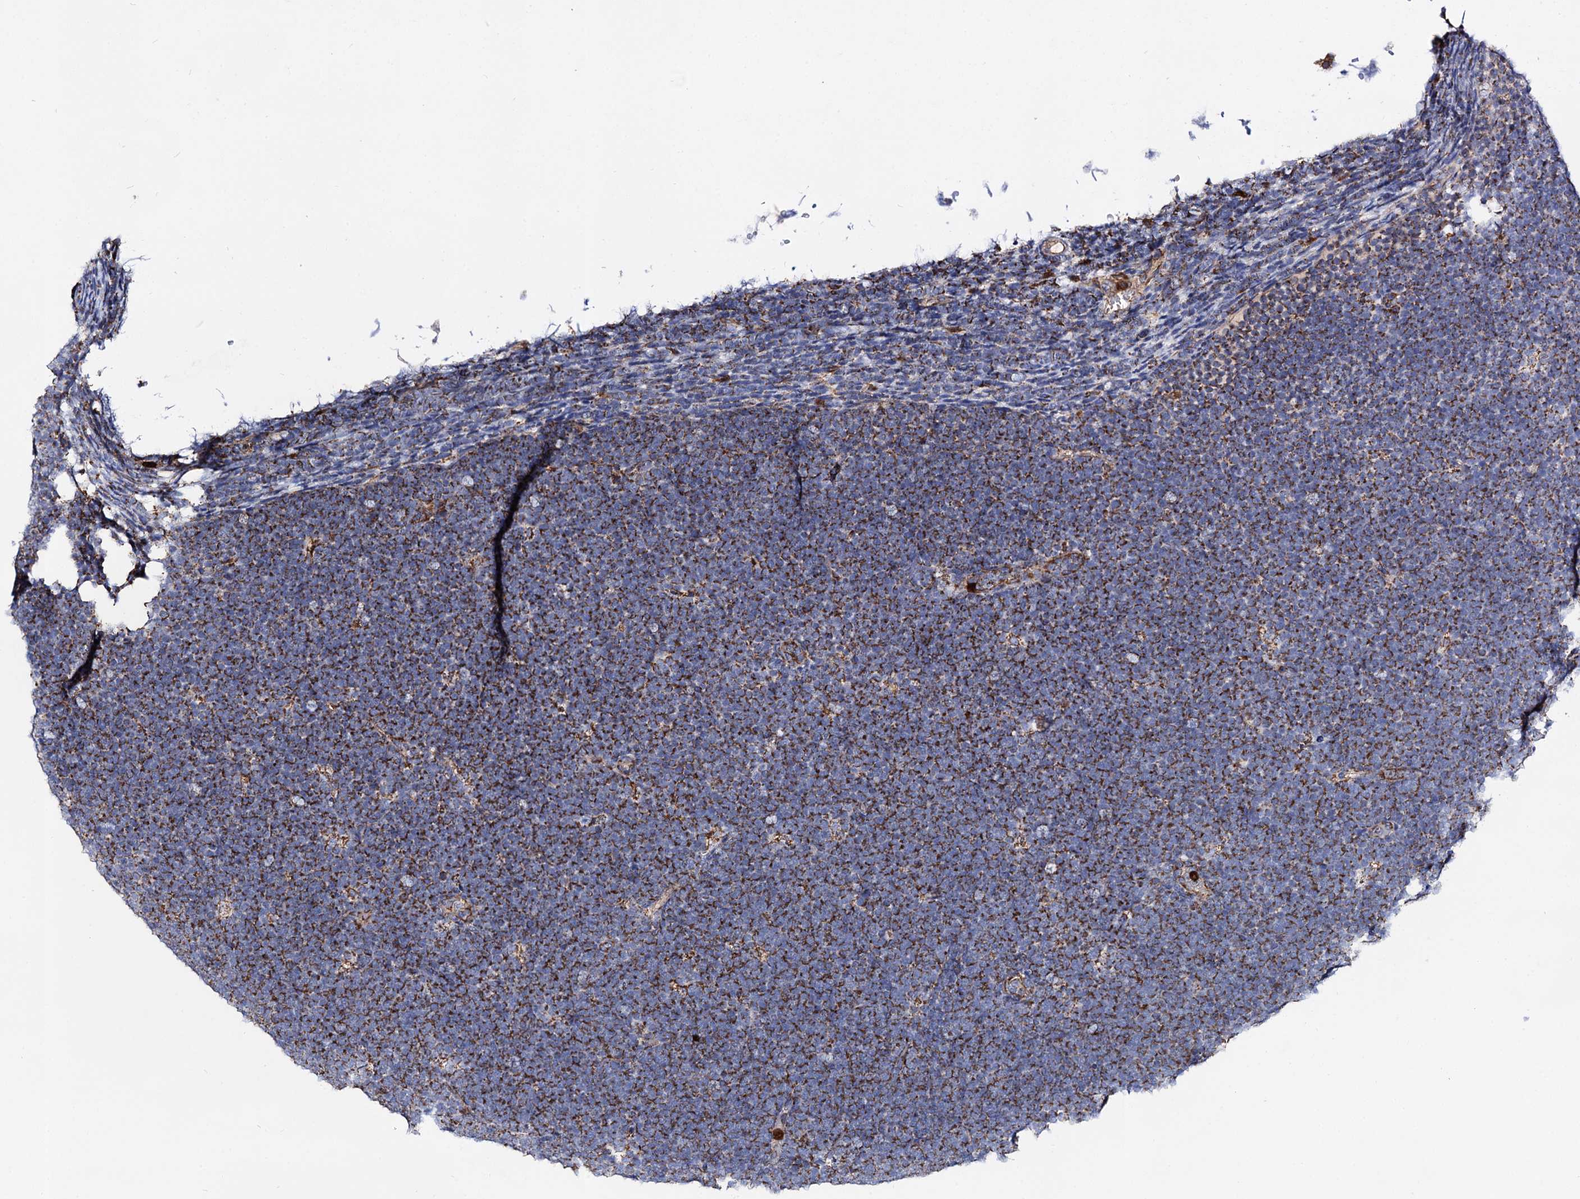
{"staining": {"intensity": "weak", "quantity": ">75%", "location": "cytoplasmic/membranous"}, "tissue": "lymphoma", "cell_type": "Tumor cells", "image_type": "cancer", "snomed": [{"axis": "morphology", "description": "Malignant lymphoma, non-Hodgkin's type, High grade"}, {"axis": "topography", "description": "Lymph node"}], "caption": "Malignant lymphoma, non-Hodgkin's type (high-grade) was stained to show a protein in brown. There is low levels of weak cytoplasmic/membranous positivity in about >75% of tumor cells.", "gene": "ACAD9", "patient": {"sex": "male", "age": 13}}